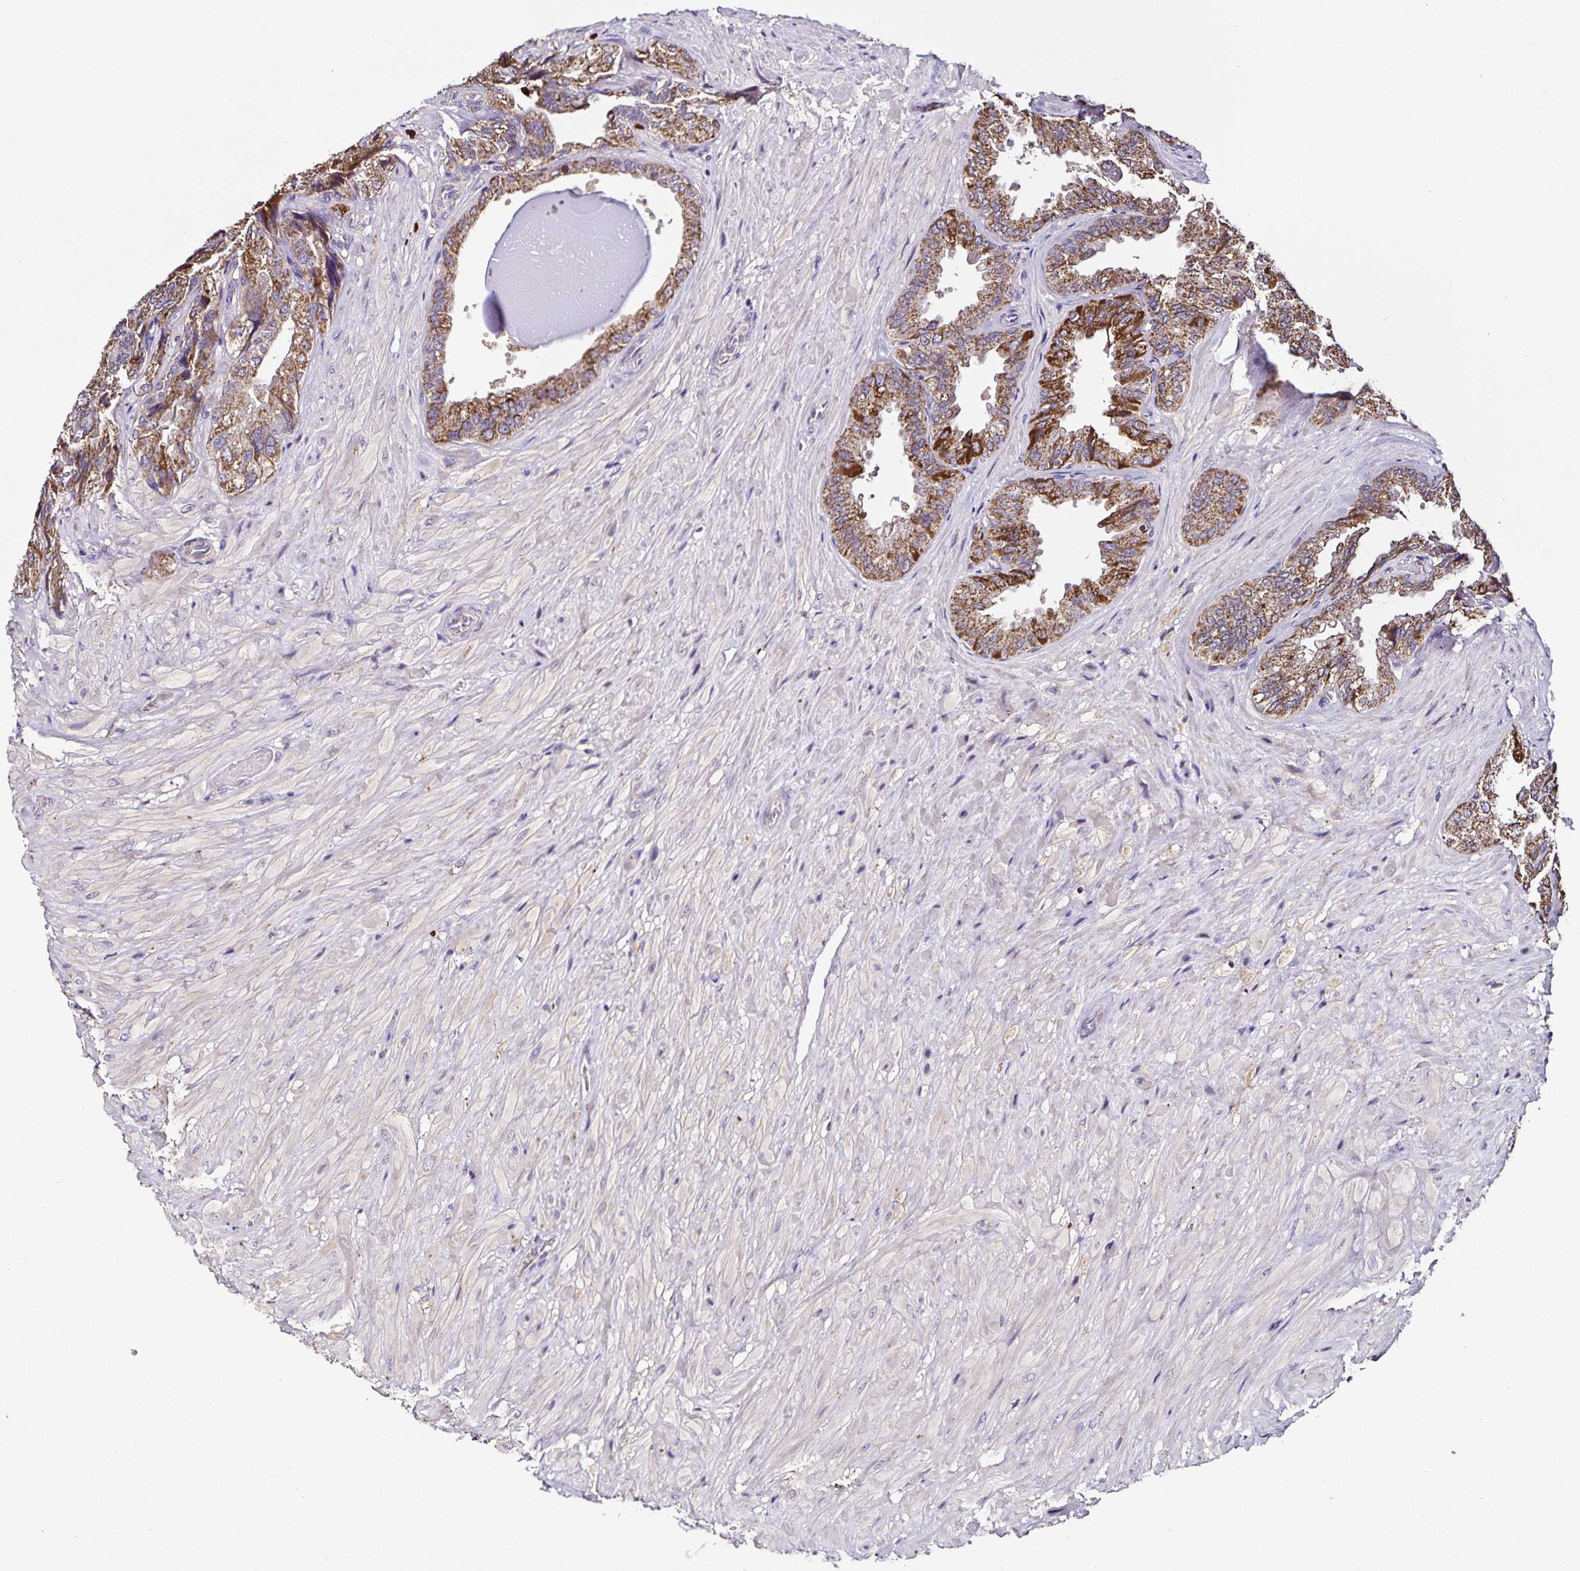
{"staining": {"intensity": "moderate", "quantity": ">75%", "location": "cytoplasmic/membranous"}, "tissue": "seminal vesicle", "cell_type": "Glandular cells", "image_type": "normal", "snomed": [{"axis": "morphology", "description": "Normal tissue, NOS"}, {"axis": "topography", "description": "Seminal veicle"}], "caption": "DAB (3,3'-diaminobenzidine) immunohistochemical staining of benign human seminal vesicle reveals moderate cytoplasmic/membranous protein staining in approximately >75% of glandular cells.", "gene": "MAN1A1", "patient": {"sex": "male", "age": 68}}